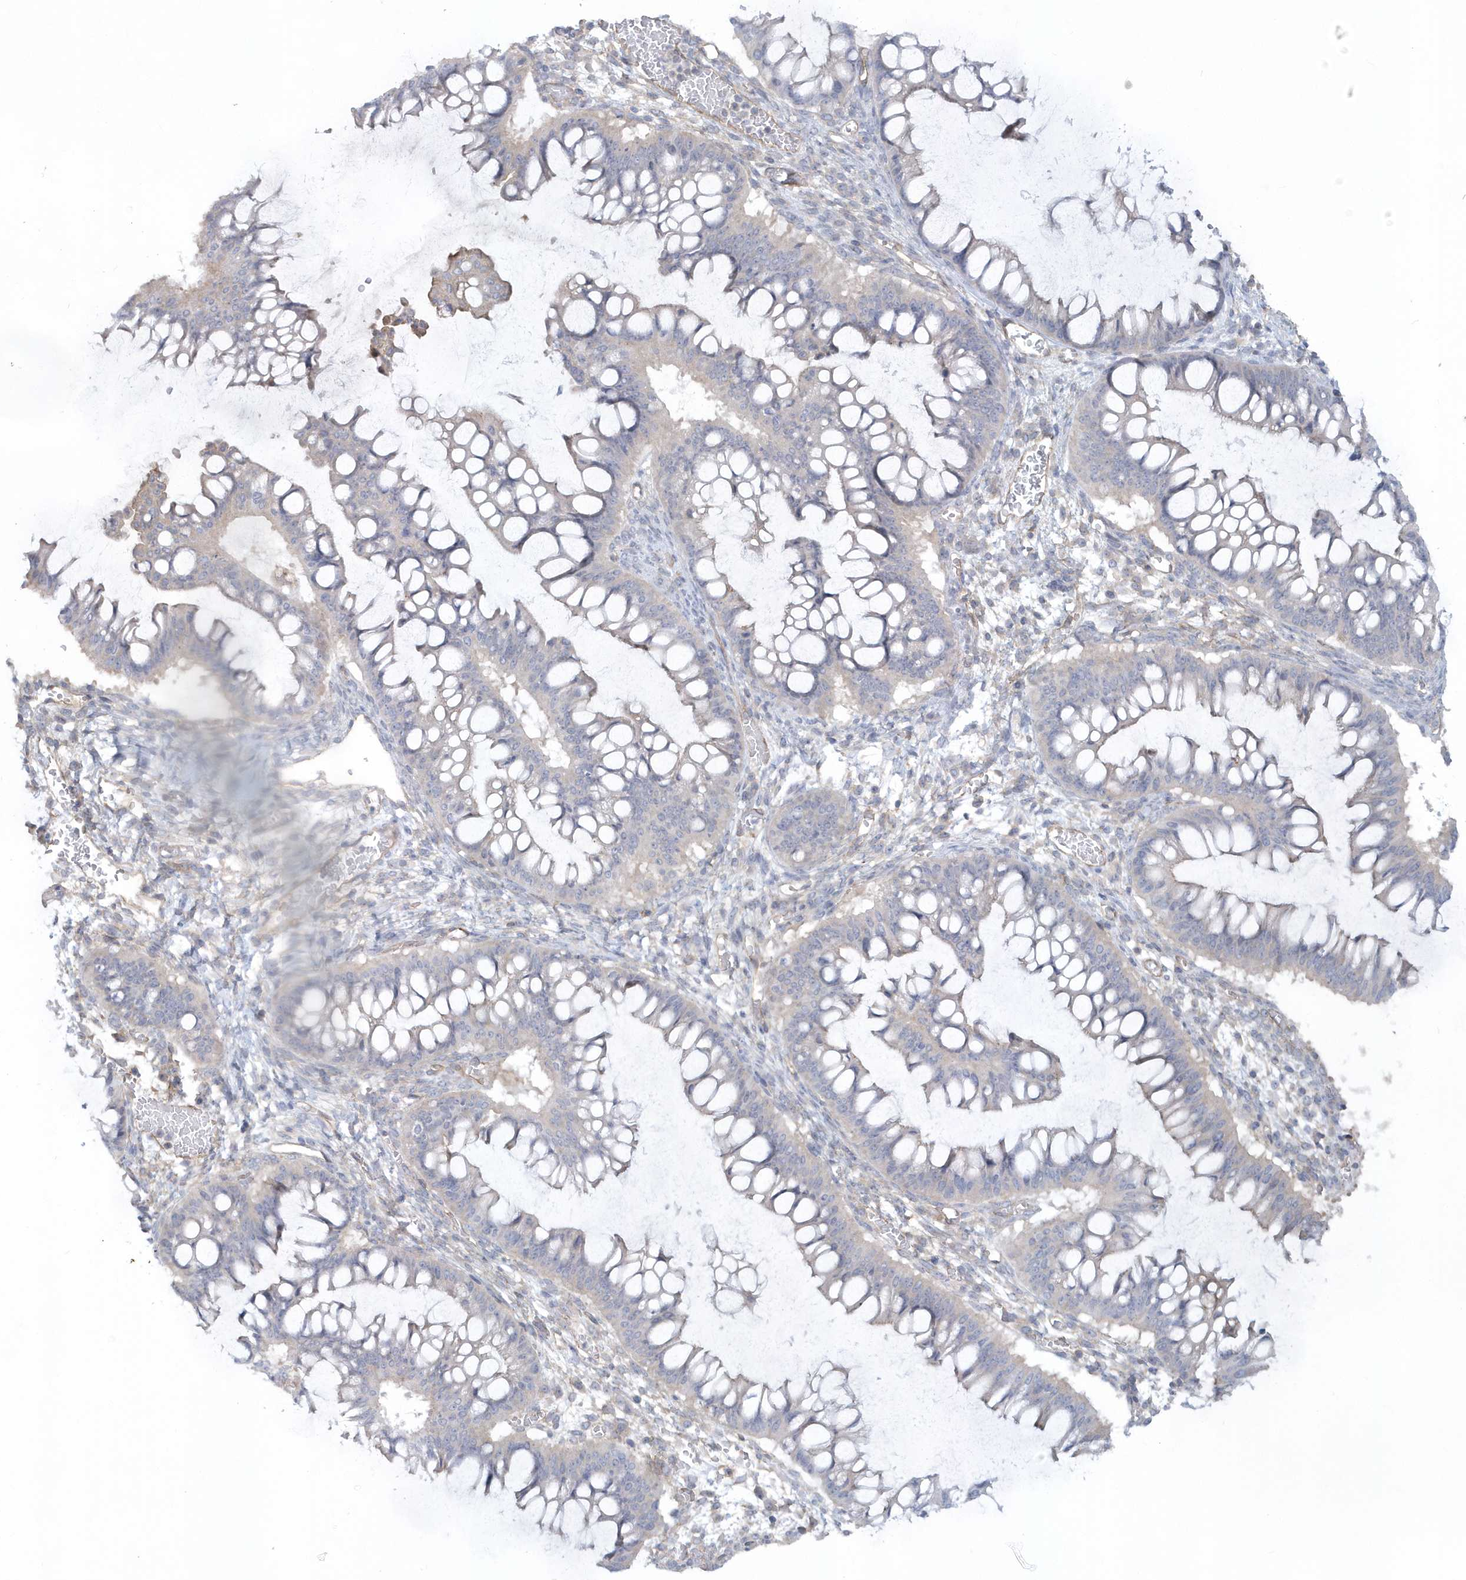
{"staining": {"intensity": "negative", "quantity": "none", "location": "none"}, "tissue": "ovarian cancer", "cell_type": "Tumor cells", "image_type": "cancer", "snomed": [{"axis": "morphology", "description": "Cystadenocarcinoma, mucinous, NOS"}, {"axis": "topography", "description": "Ovary"}], "caption": "Immunohistochemistry image of ovarian cancer (mucinous cystadenocarcinoma) stained for a protein (brown), which shows no positivity in tumor cells.", "gene": "RAI14", "patient": {"sex": "female", "age": 73}}